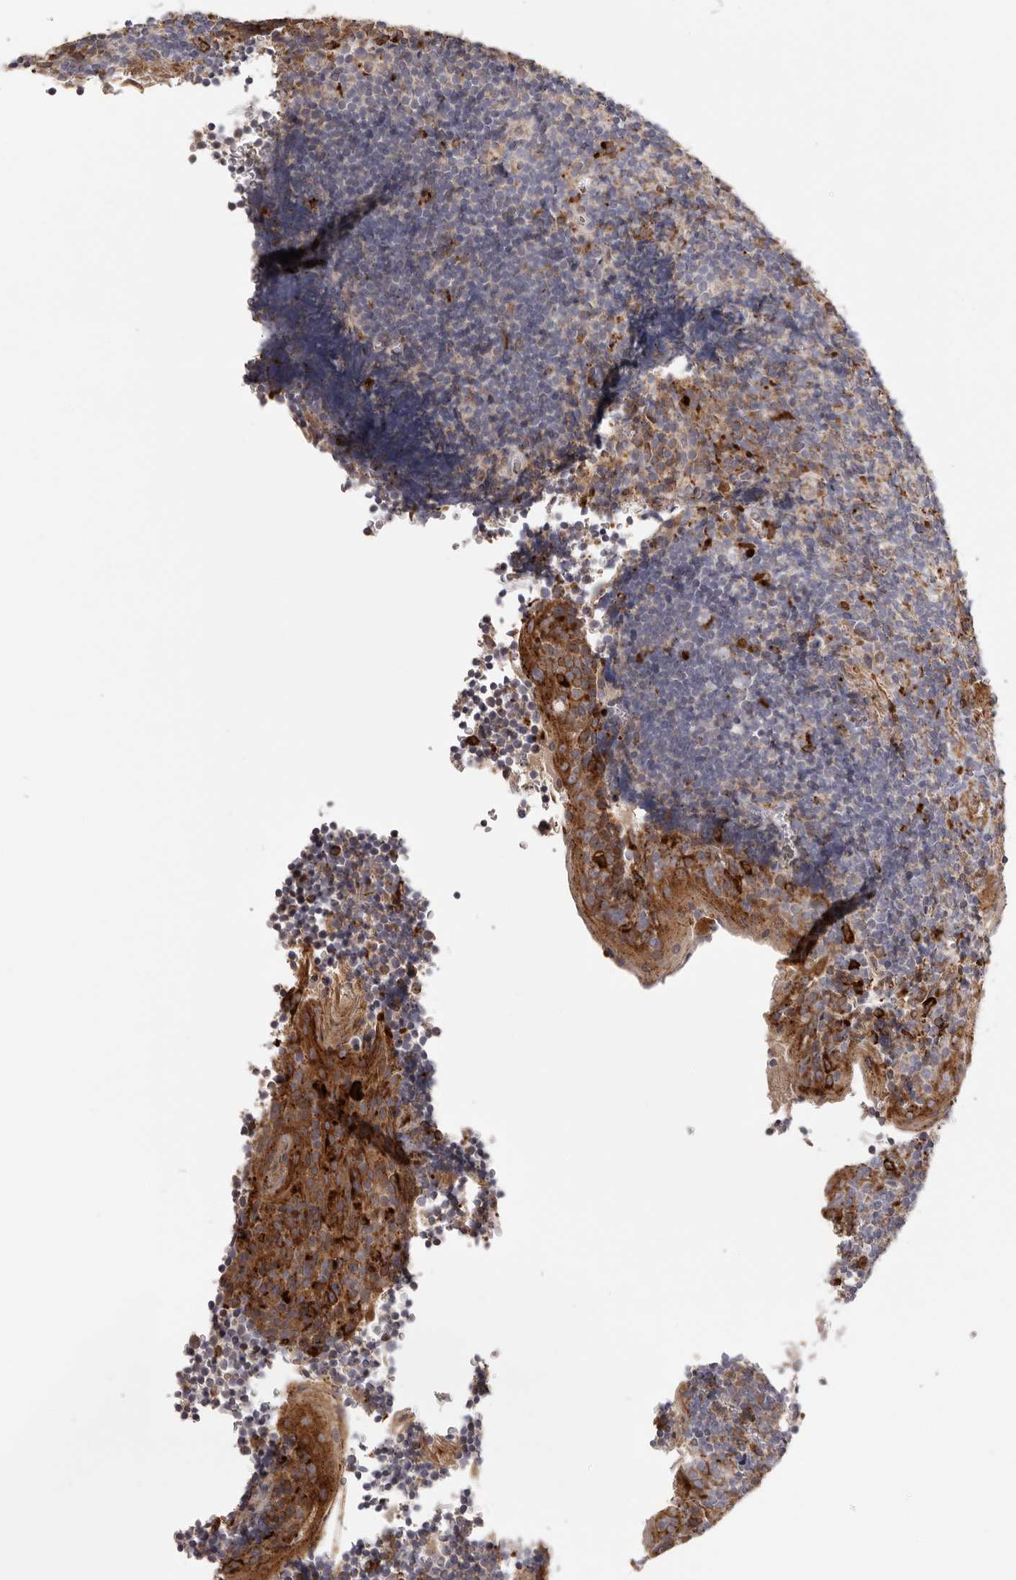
{"staining": {"intensity": "strong", "quantity": "<25%", "location": "cytoplasmic/membranous"}, "tissue": "tonsil", "cell_type": "Germinal center cells", "image_type": "normal", "snomed": [{"axis": "morphology", "description": "Normal tissue, NOS"}, {"axis": "topography", "description": "Tonsil"}], "caption": "About <25% of germinal center cells in unremarkable human tonsil display strong cytoplasmic/membranous protein staining as visualized by brown immunohistochemical staining.", "gene": "GRN", "patient": {"sex": "male", "age": 27}}